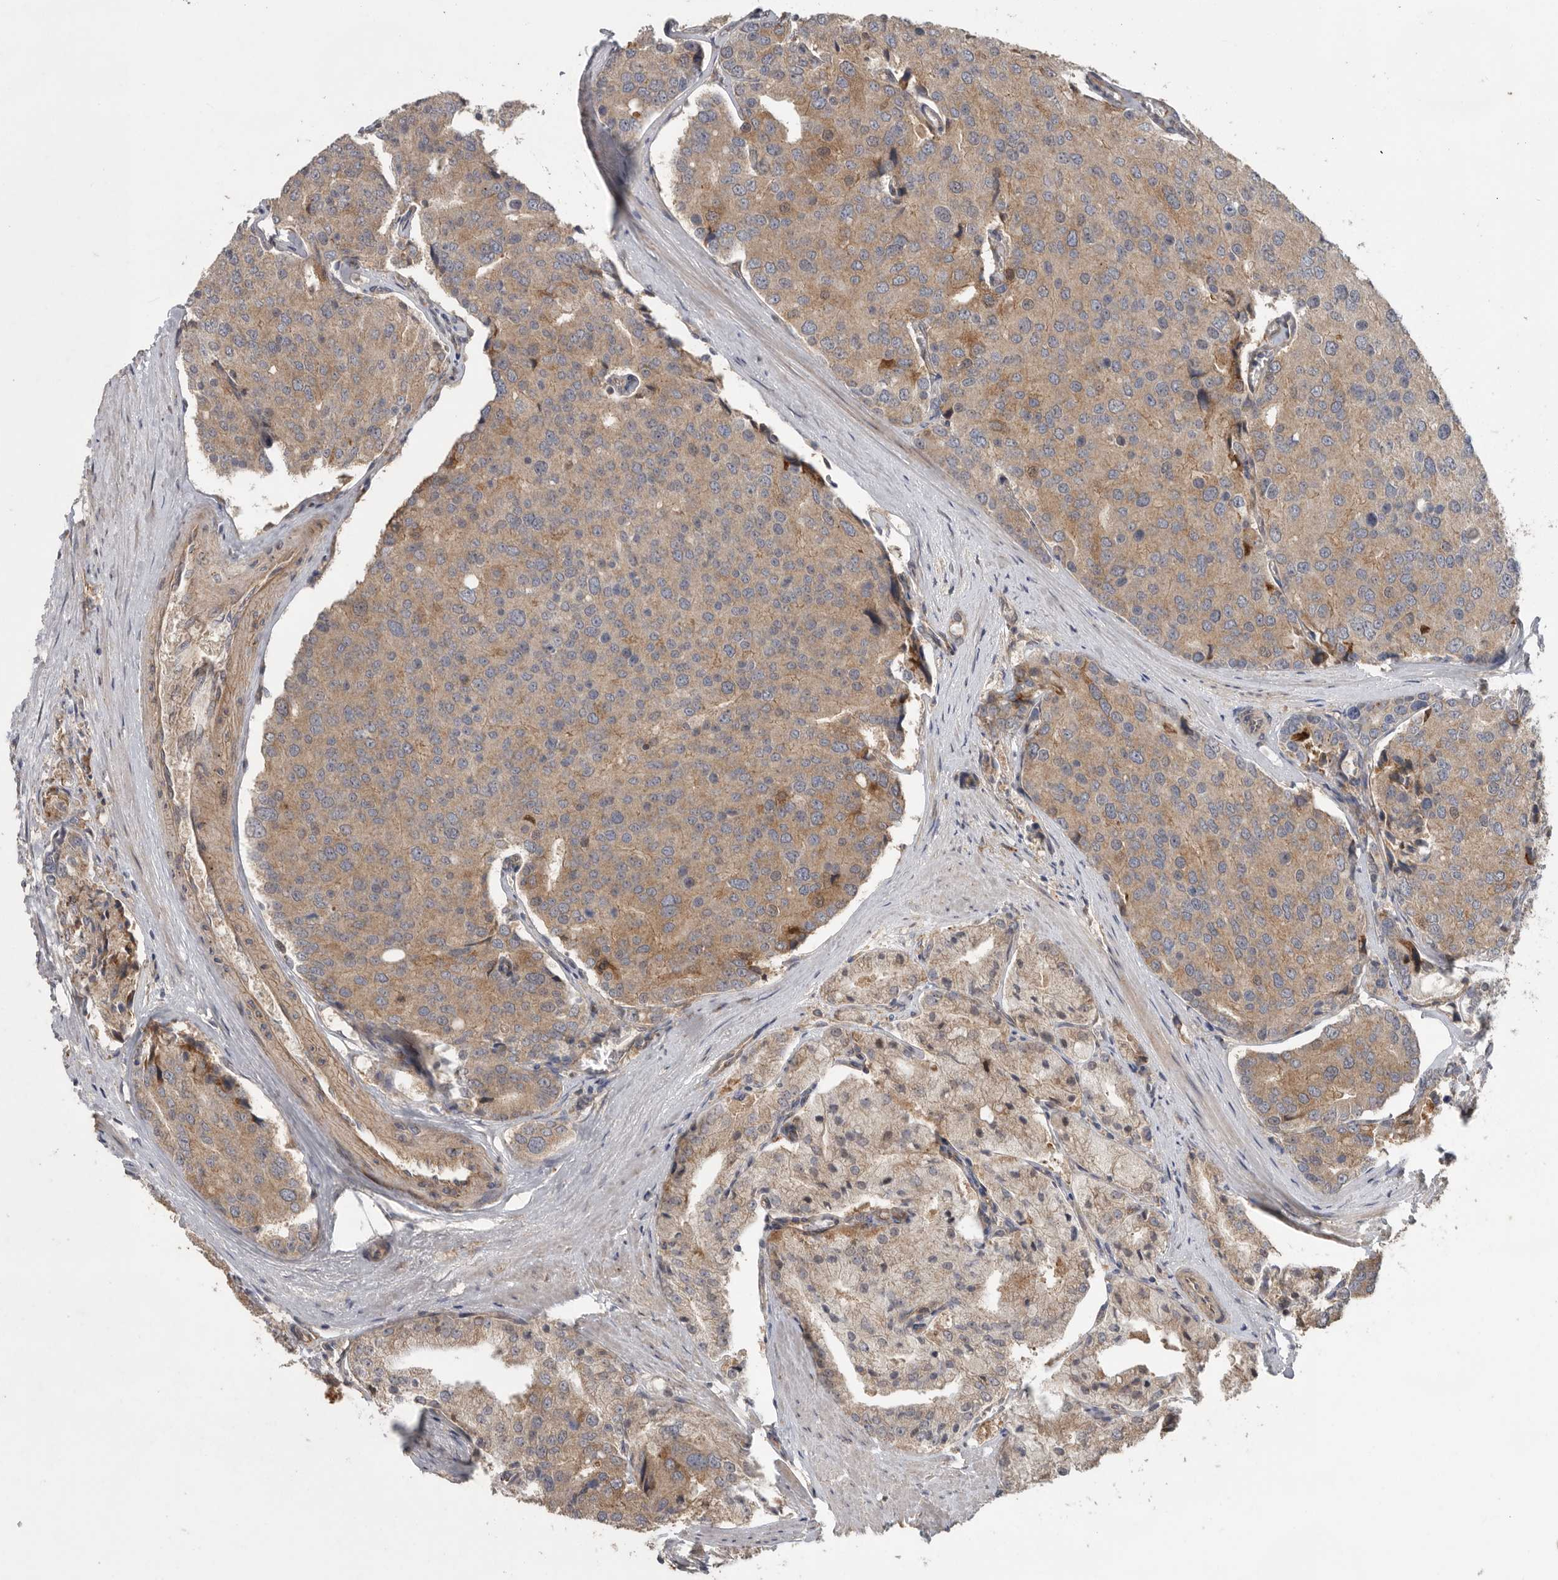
{"staining": {"intensity": "moderate", "quantity": "25%-75%", "location": "cytoplasmic/membranous"}, "tissue": "prostate cancer", "cell_type": "Tumor cells", "image_type": "cancer", "snomed": [{"axis": "morphology", "description": "Adenocarcinoma, High grade"}, {"axis": "topography", "description": "Prostate"}], "caption": "Approximately 25%-75% of tumor cells in adenocarcinoma (high-grade) (prostate) show moderate cytoplasmic/membranous protein positivity as visualized by brown immunohistochemical staining.", "gene": "PODXL2", "patient": {"sex": "male", "age": 50}}